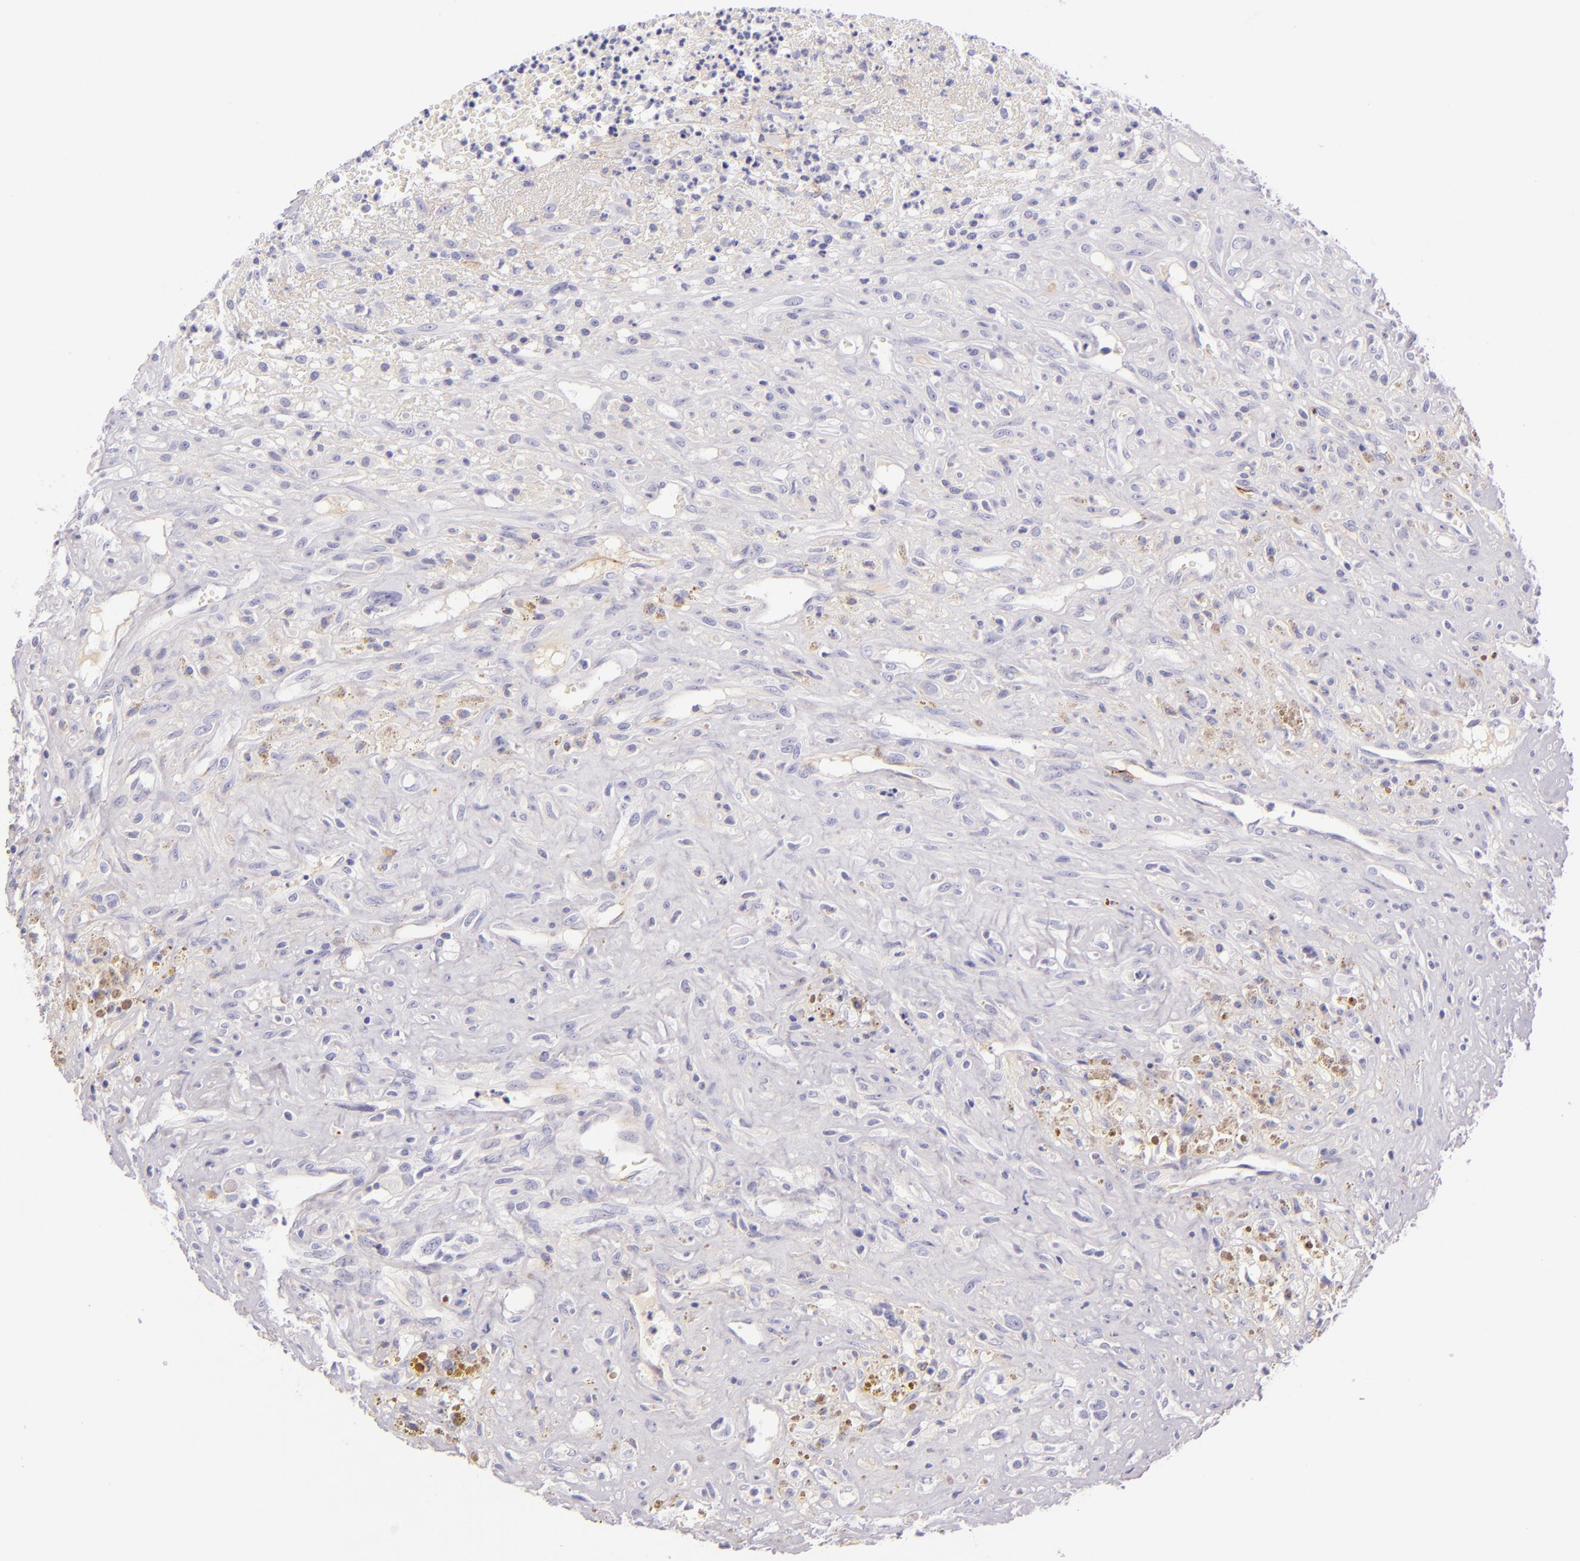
{"staining": {"intensity": "negative", "quantity": "none", "location": "none"}, "tissue": "glioma", "cell_type": "Tumor cells", "image_type": "cancer", "snomed": [{"axis": "morphology", "description": "Glioma, malignant, High grade"}, {"axis": "topography", "description": "Brain"}], "caption": "Immunohistochemistry micrograph of neoplastic tissue: glioma stained with DAB (3,3'-diaminobenzidine) displays no significant protein staining in tumor cells. (IHC, brightfield microscopy, high magnification).", "gene": "ICAM1", "patient": {"sex": "male", "age": 66}}